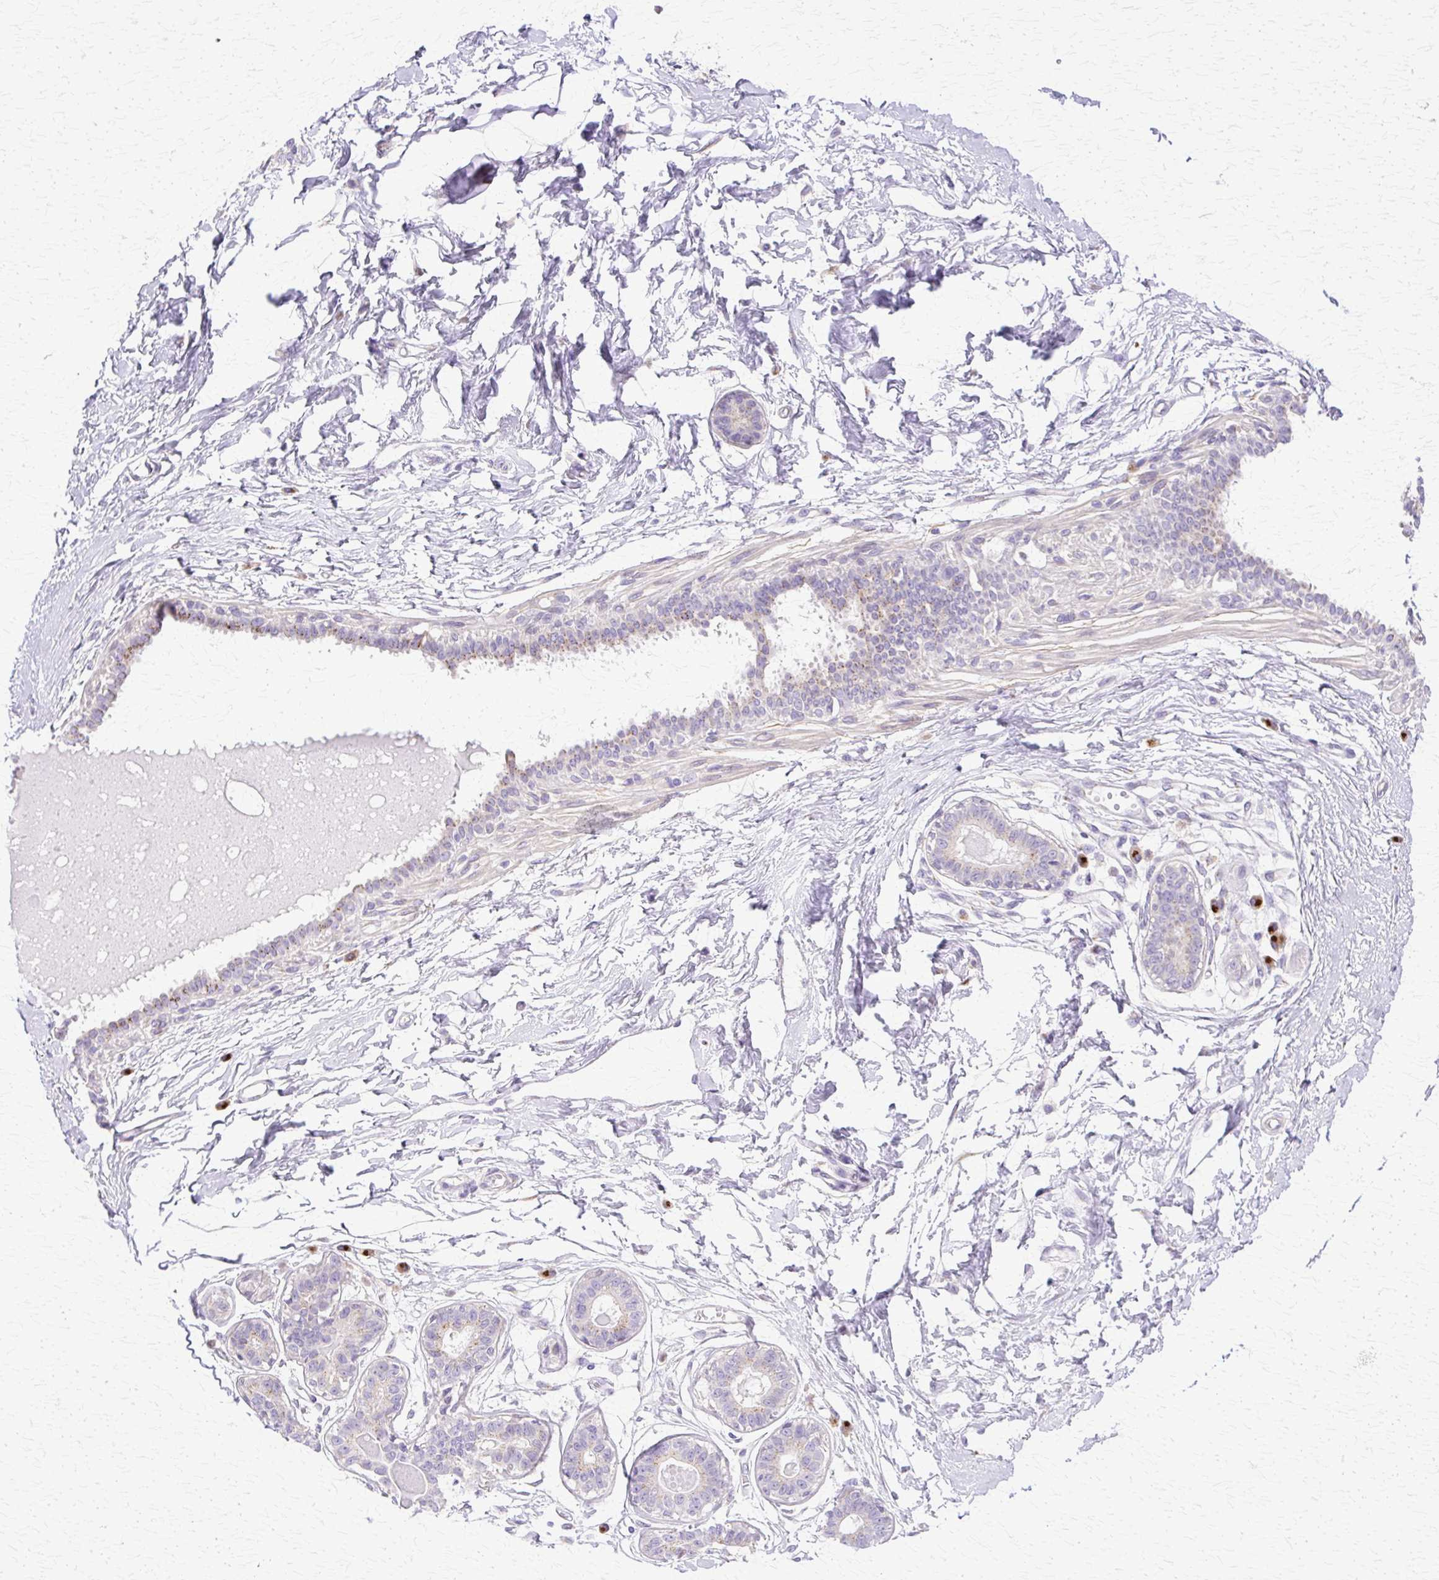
{"staining": {"intensity": "negative", "quantity": "none", "location": "none"}, "tissue": "breast", "cell_type": "Adipocytes", "image_type": "normal", "snomed": [{"axis": "morphology", "description": "Normal tissue, NOS"}, {"axis": "topography", "description": "Breast"}], "caption": "Adipocytes show no significant protein staining in unremarkable breast. (DAB (3,3'-diaminobenzidine) immunohistochemistry with hematoxylin counter stain).", "gene": "TBC1D3B", "patient": {"sex": "female", "age": 45}}